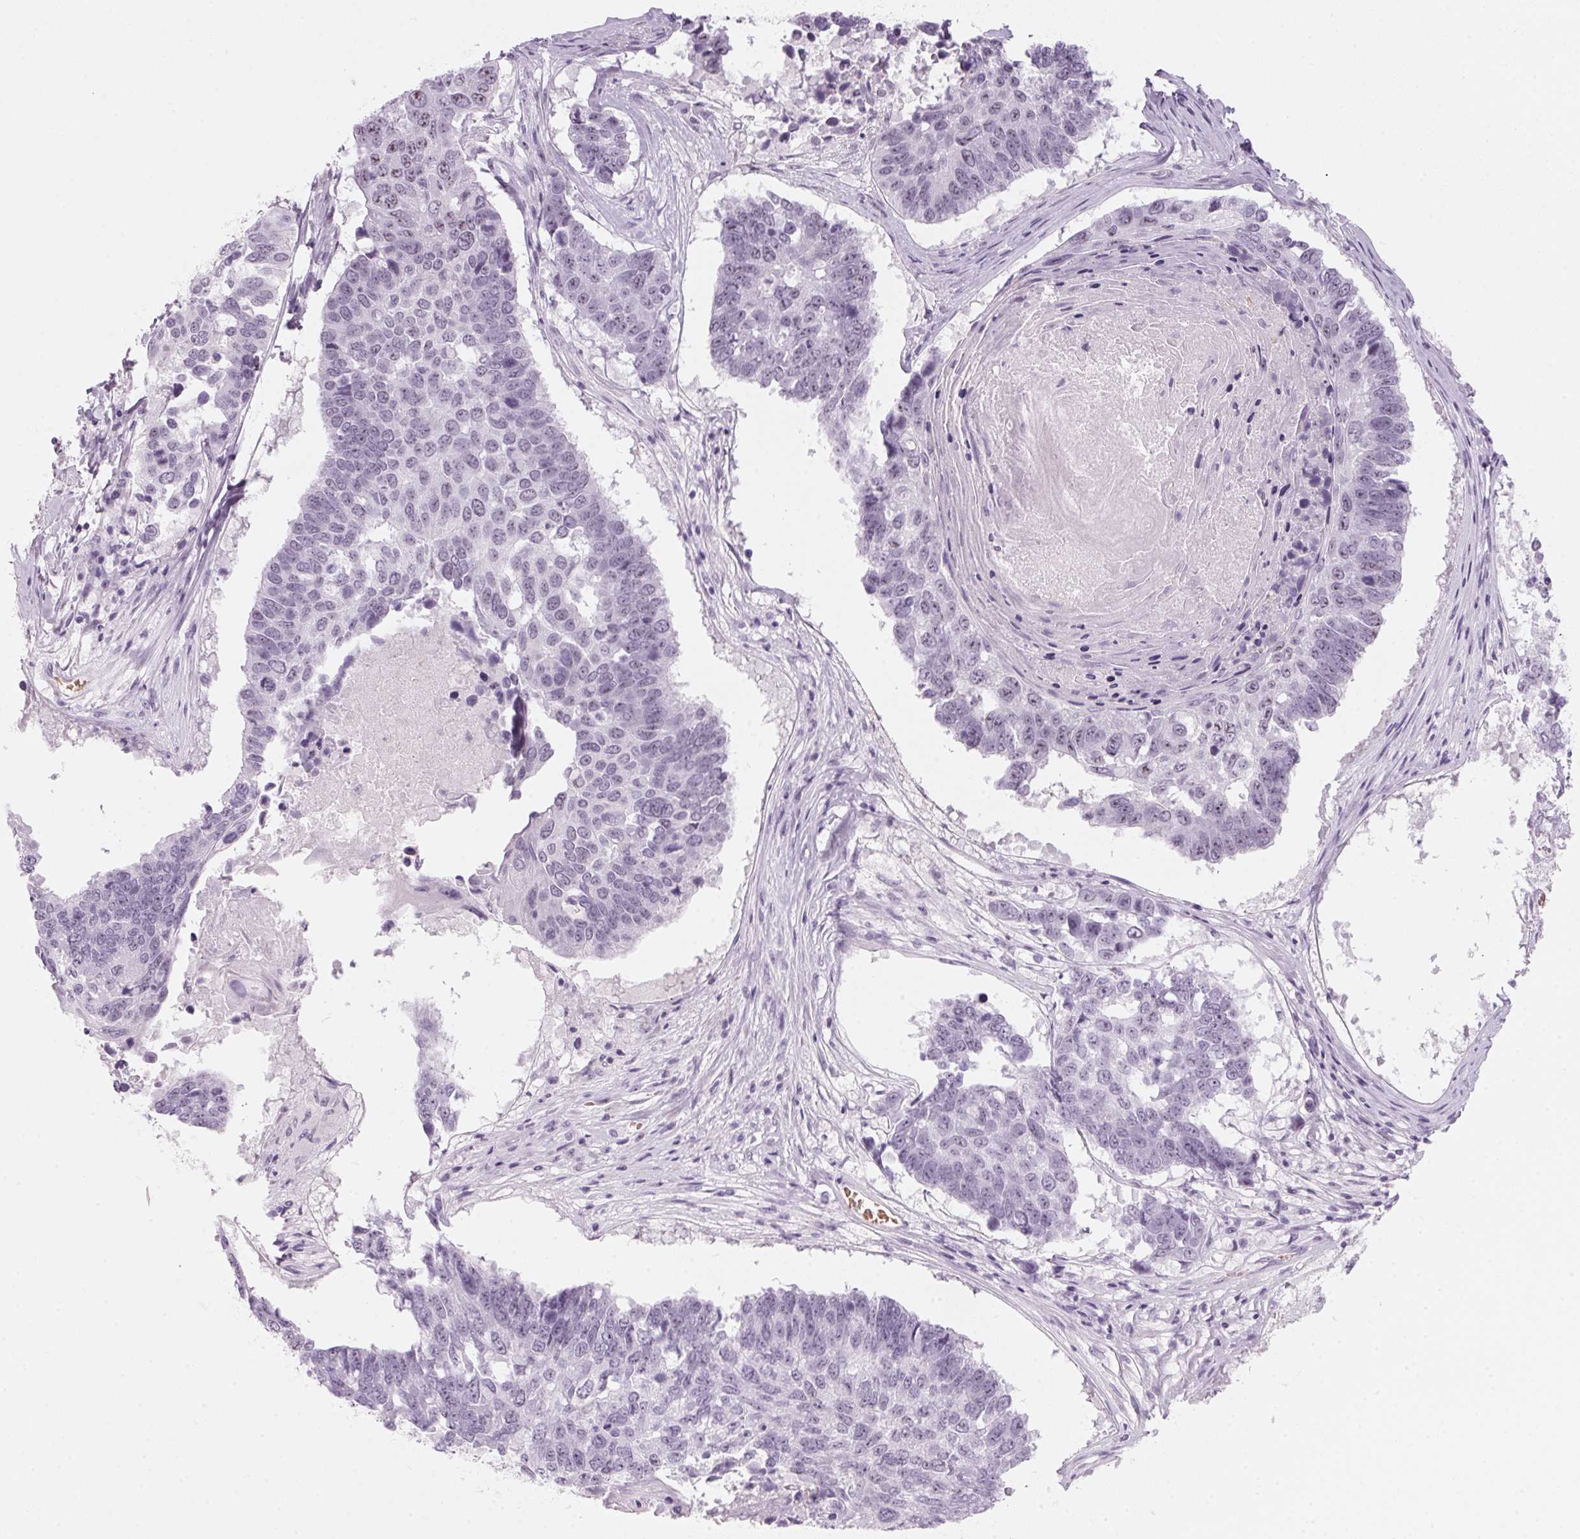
{"staining": {"intensity": "weak", "quantity": "<25%", "location": "nuclear"}, "tissue": "lung cancer", "cell_type": "Tumor cells", "image_type": "cancer", "snomed": [{"axis": "morphology", "description": "Squamous cell carcinoma, NOS"}, {"axis": "topography", "description": "Lung"}], "caption": "An image of lung cancer (squamous cell carcinoma) stained for a protein shows no brown staining in tumor cells. The staining was performed using DAB (3,3'-diaminobenzidine) to visualize the protein expression in brown, while the nuclei were stained in blue with hematoxylin (Magnification: 20x).", "gene": "DNTTIP2", "patient": {"sex": "male", "age": 73}}